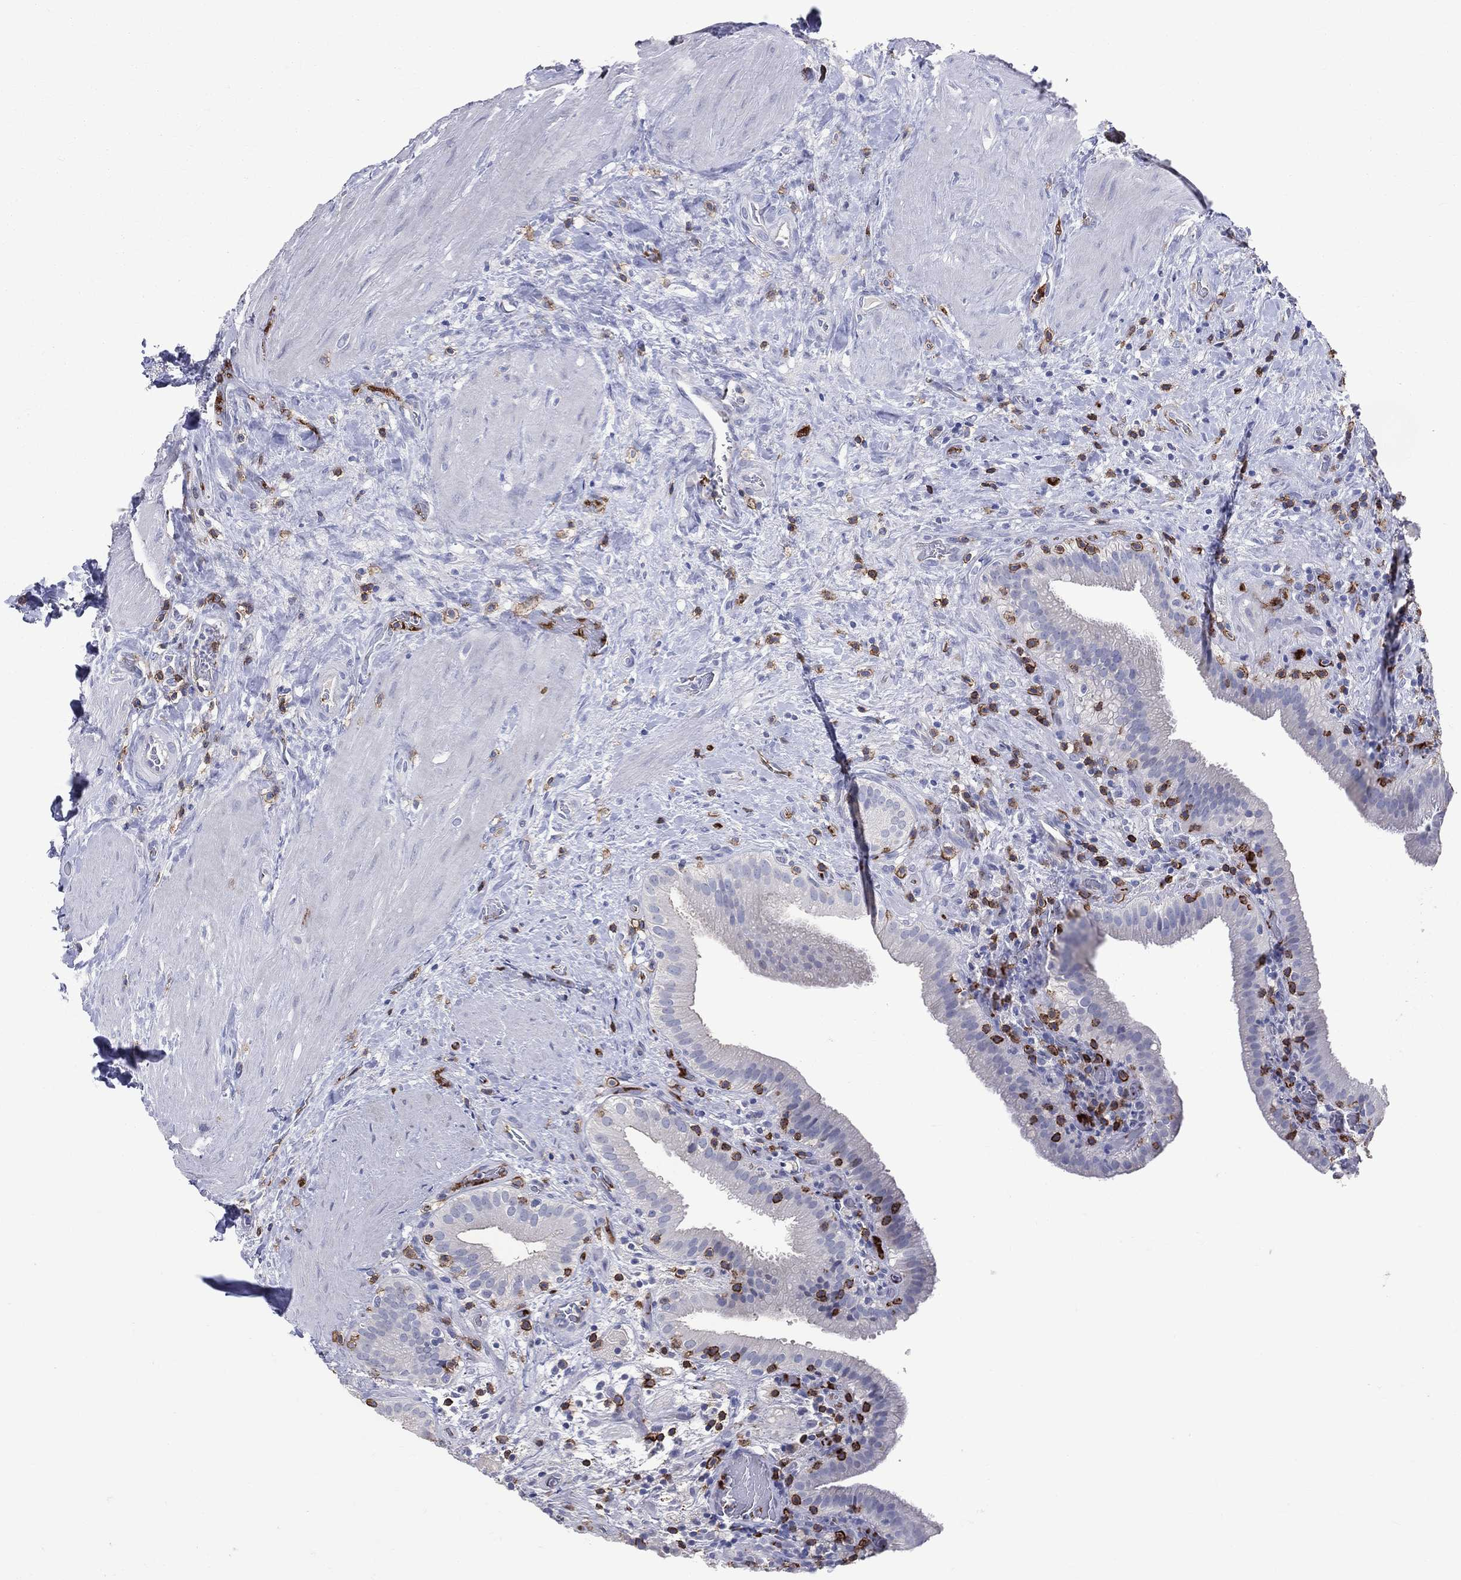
{"staining": {"intensity": "negative", "quantity": "none", "location": "none"}, "tissue": "gallbladder", "cell_type": "Glandular cells", "image_type": "normal", "snomed": [{"axis": "morphology", "description": "Normal tissue, NOS"}, {"axis": "topography", "description": "Gallbladder"}], "caption": "The photomicrograph reveals no significant staining in glandular cells of gallbladder. (DAB (3,3'-diaminobenzidine) IHC with hematoxylin counter stain).", "gene": "LAT", "patient": {"sex": "male", "age": 62}}